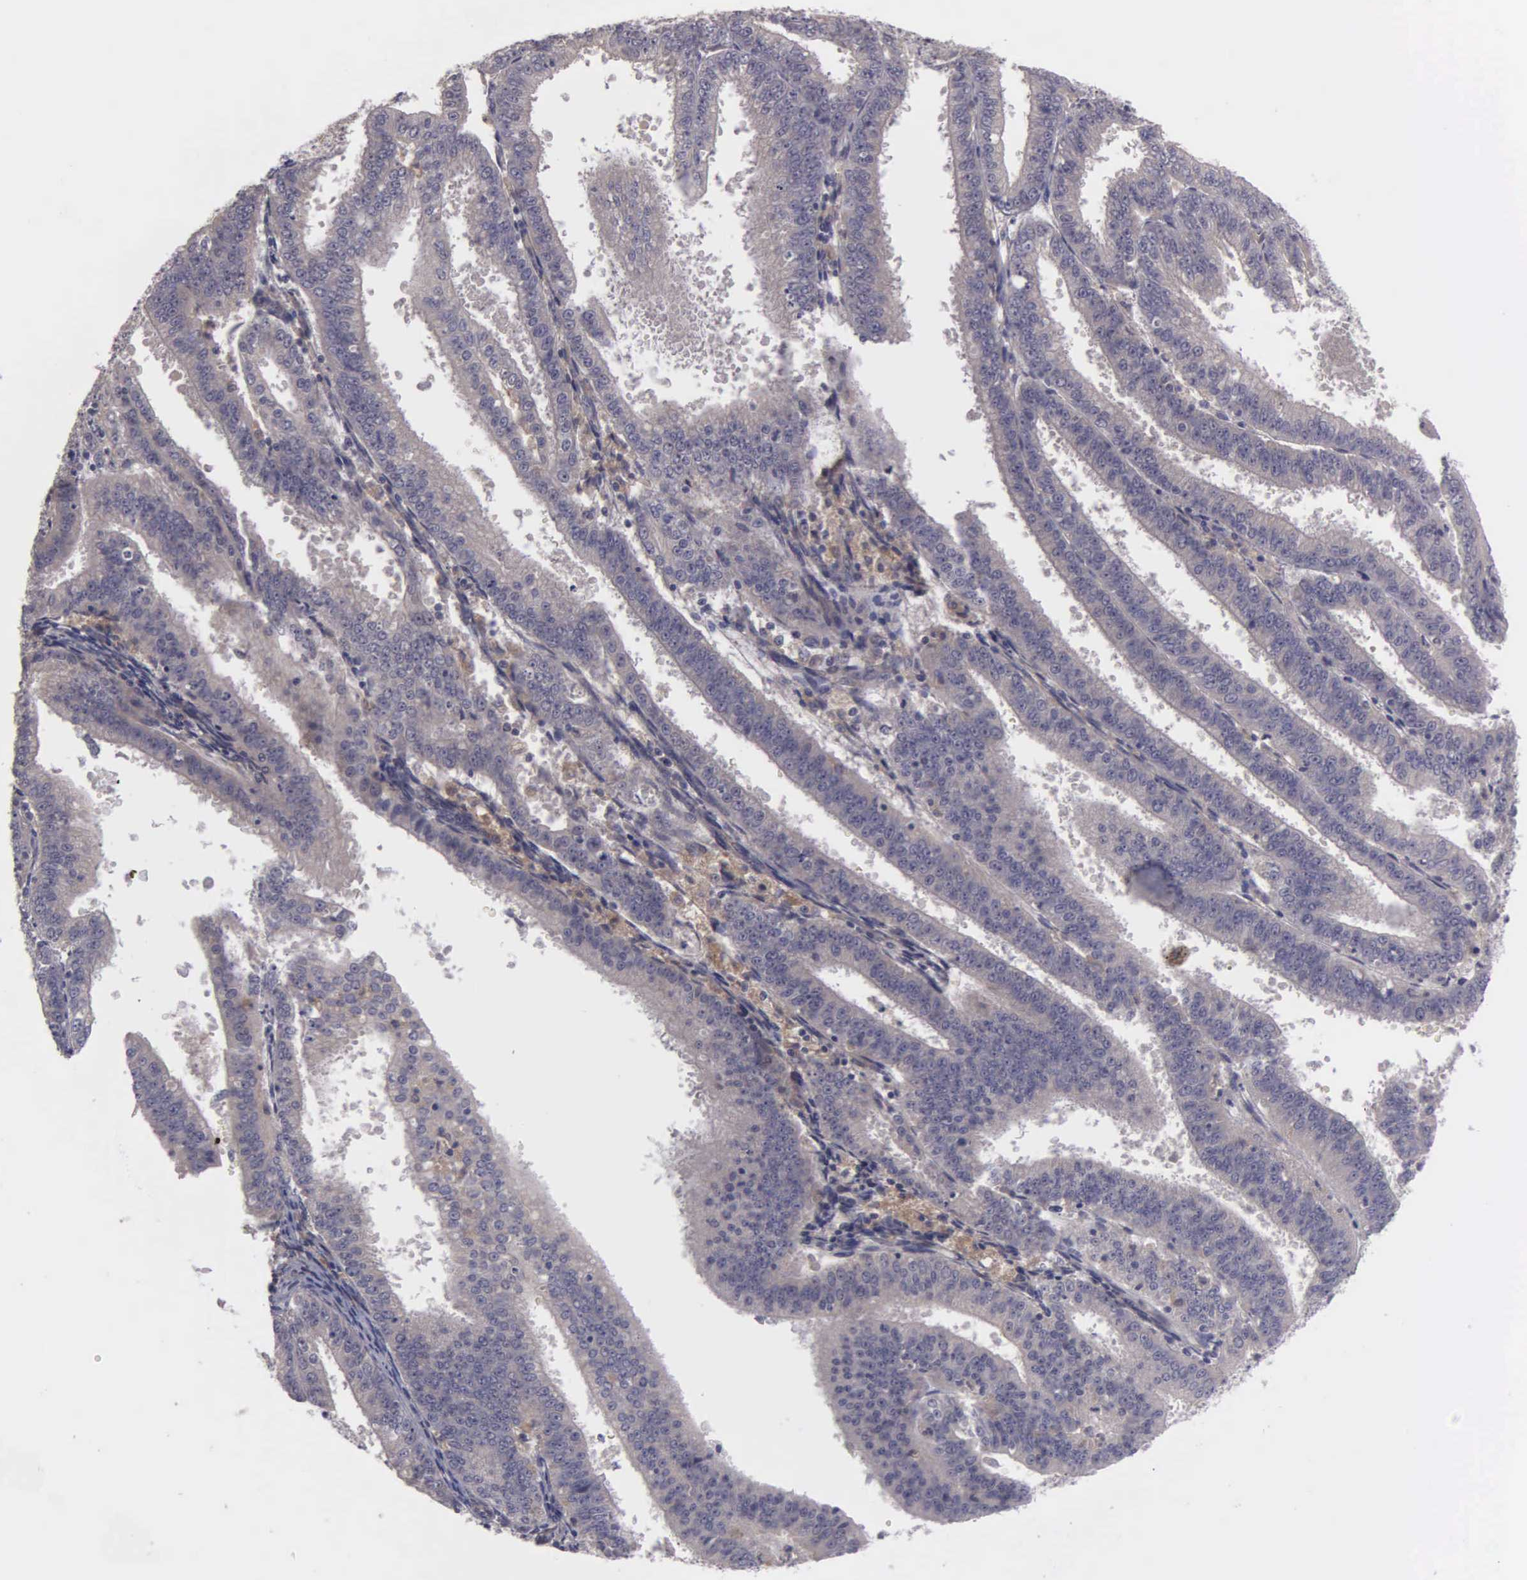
{"staining": {"intensity": "weak", "quantity": ">75%", "location": "cytoplasmic/membranous"}, "tissue": "endometrial cancer", "cell_type": "Tumor cells", "image_type": "cancer", "snomed": [{"axis": "morphology", "description": "Adenocarcinoma, NOS"}, {"axis": "topography", "description": "Endometrium"}], "caption": "This photomicrograph demonstrates immunohistochemistry staining of human adenocarcinoma (endometrial), with low weak cytoplasmic/membranous staining in about >75% of tumor cells.", "gene": "RTL10", "patient": {"sex": "female", "age": 66}}